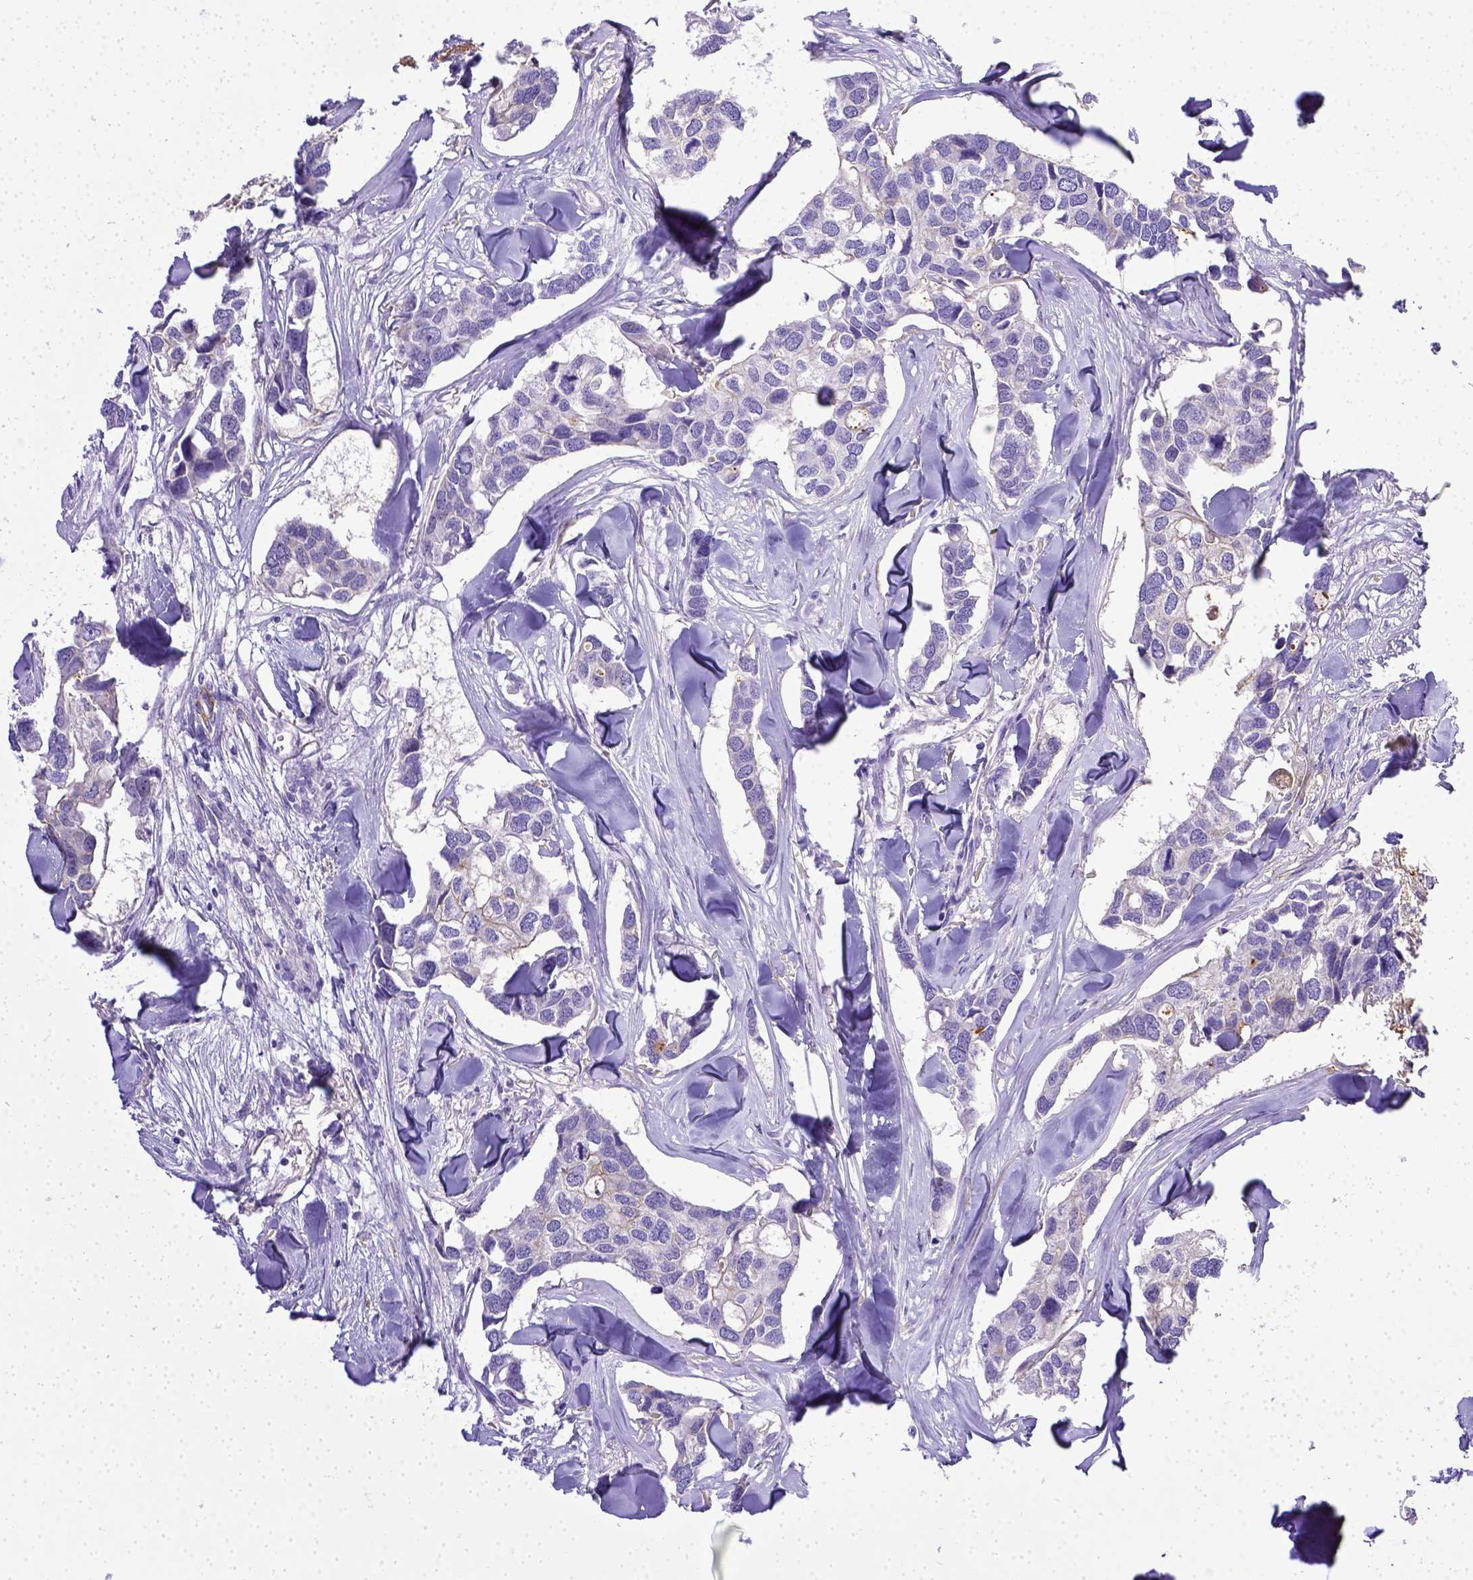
{"staining": {"intensity": "negative", "quantity": "none", "location": "none"}, "tissue": "breast cancer", "cell_type": "Tumor cells", "image_type": "cancer", "snomed": [{"axis": "morphology", "description": "Duct carcinoma"}, {"axis": "topography", "description": "Breast"}], "caption": "Tumor cells are negative for brown protein staining in breast cancer.", "gene": "BTN1A1", "patient": {"sex": "female", "age": 83}}